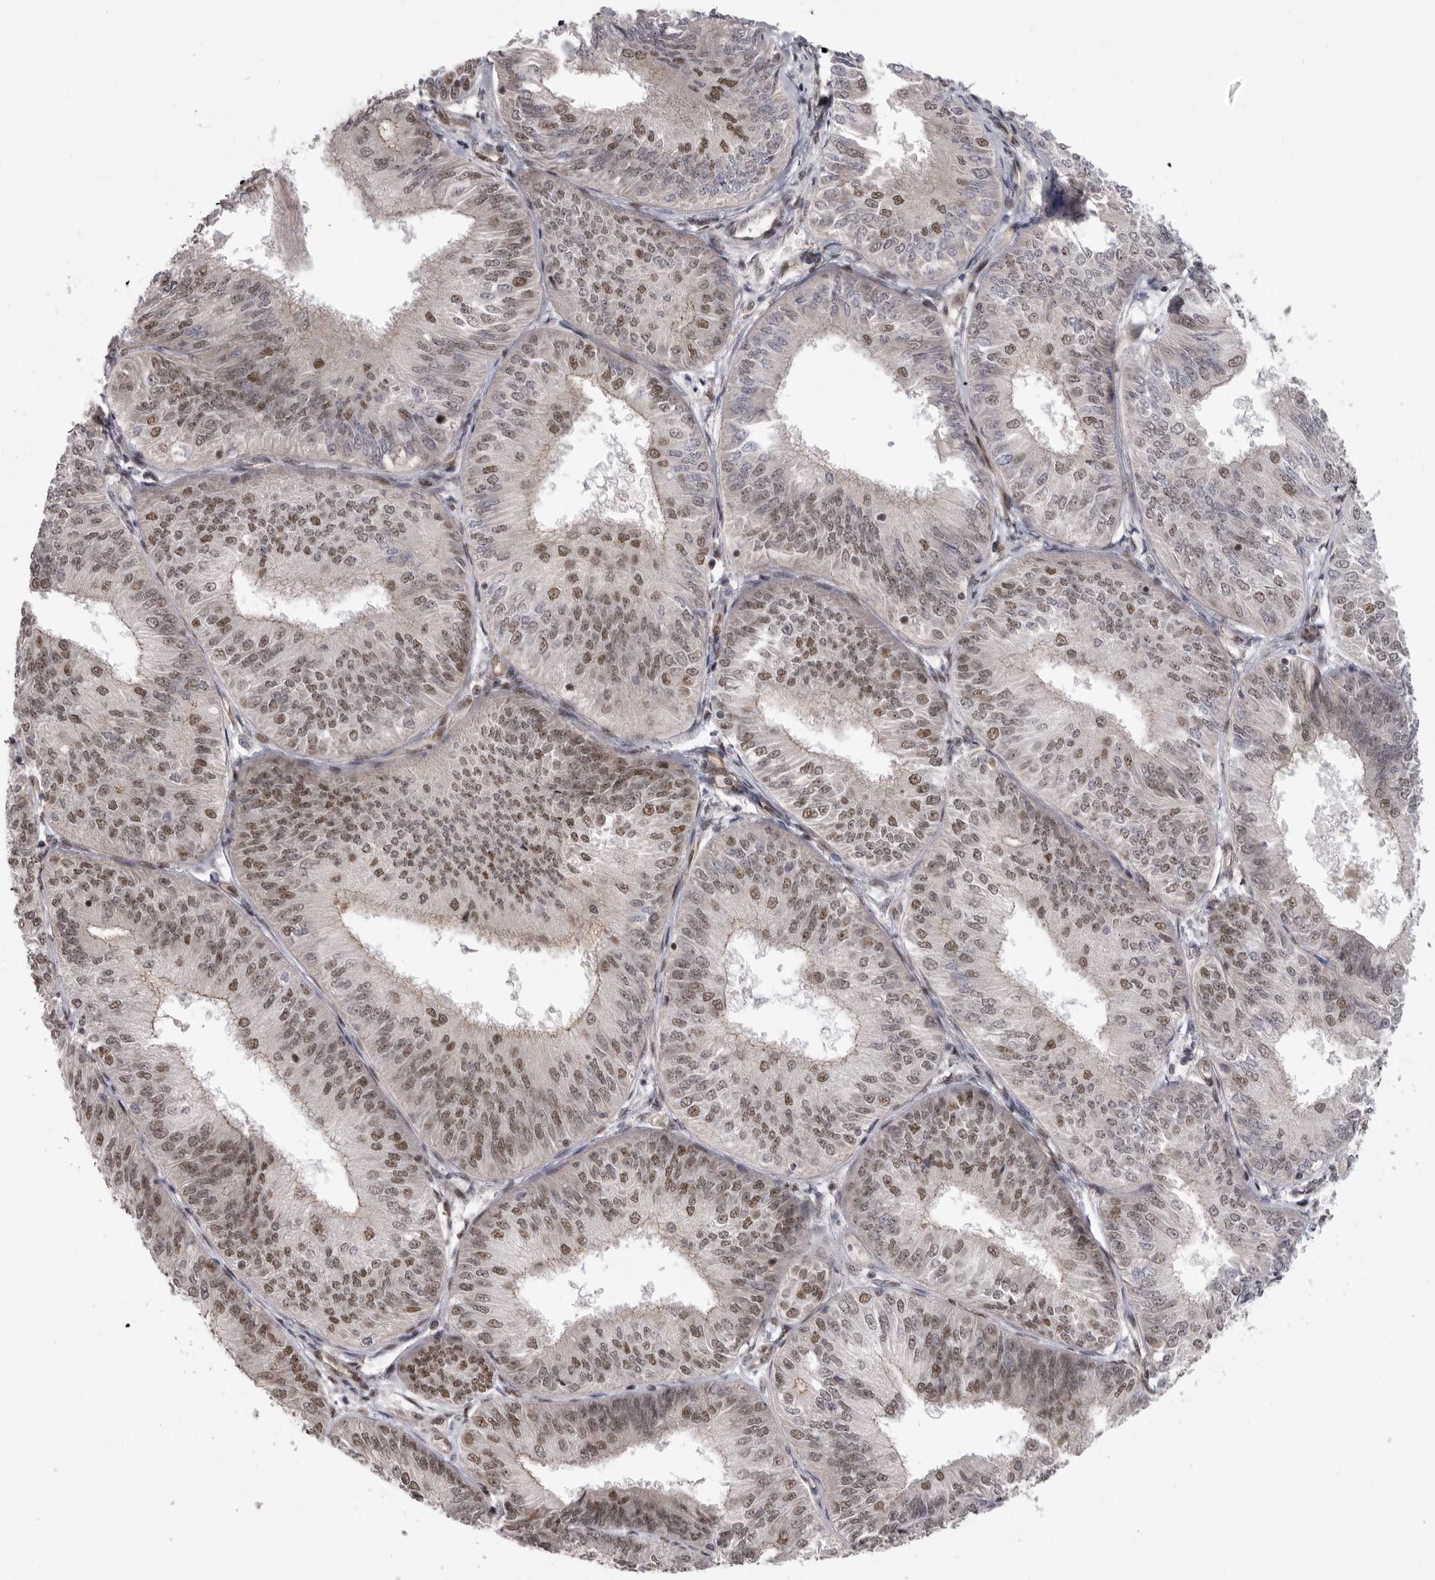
{"staining": {"intensity": "moderate", "quantity": ">75%", "location": "nuclear"}, "tissue": "endometrial cancer", "cell_type": "Tumor cells", "image_type": "cancer", "snomed": [{"axis": "morphology", "description": "Adenocarcinoma, NOS"}, {"axis": "topography", "description": "Endometrium"}], "caption": "Endometrial cancer (adenocarcinoma) stained for a protein (brown) shows moderate nuclear positive staining in approximately >75% of tumor cells.", "gene": "PPP1R8", "patient": {"sex": "female", "age": 58}}